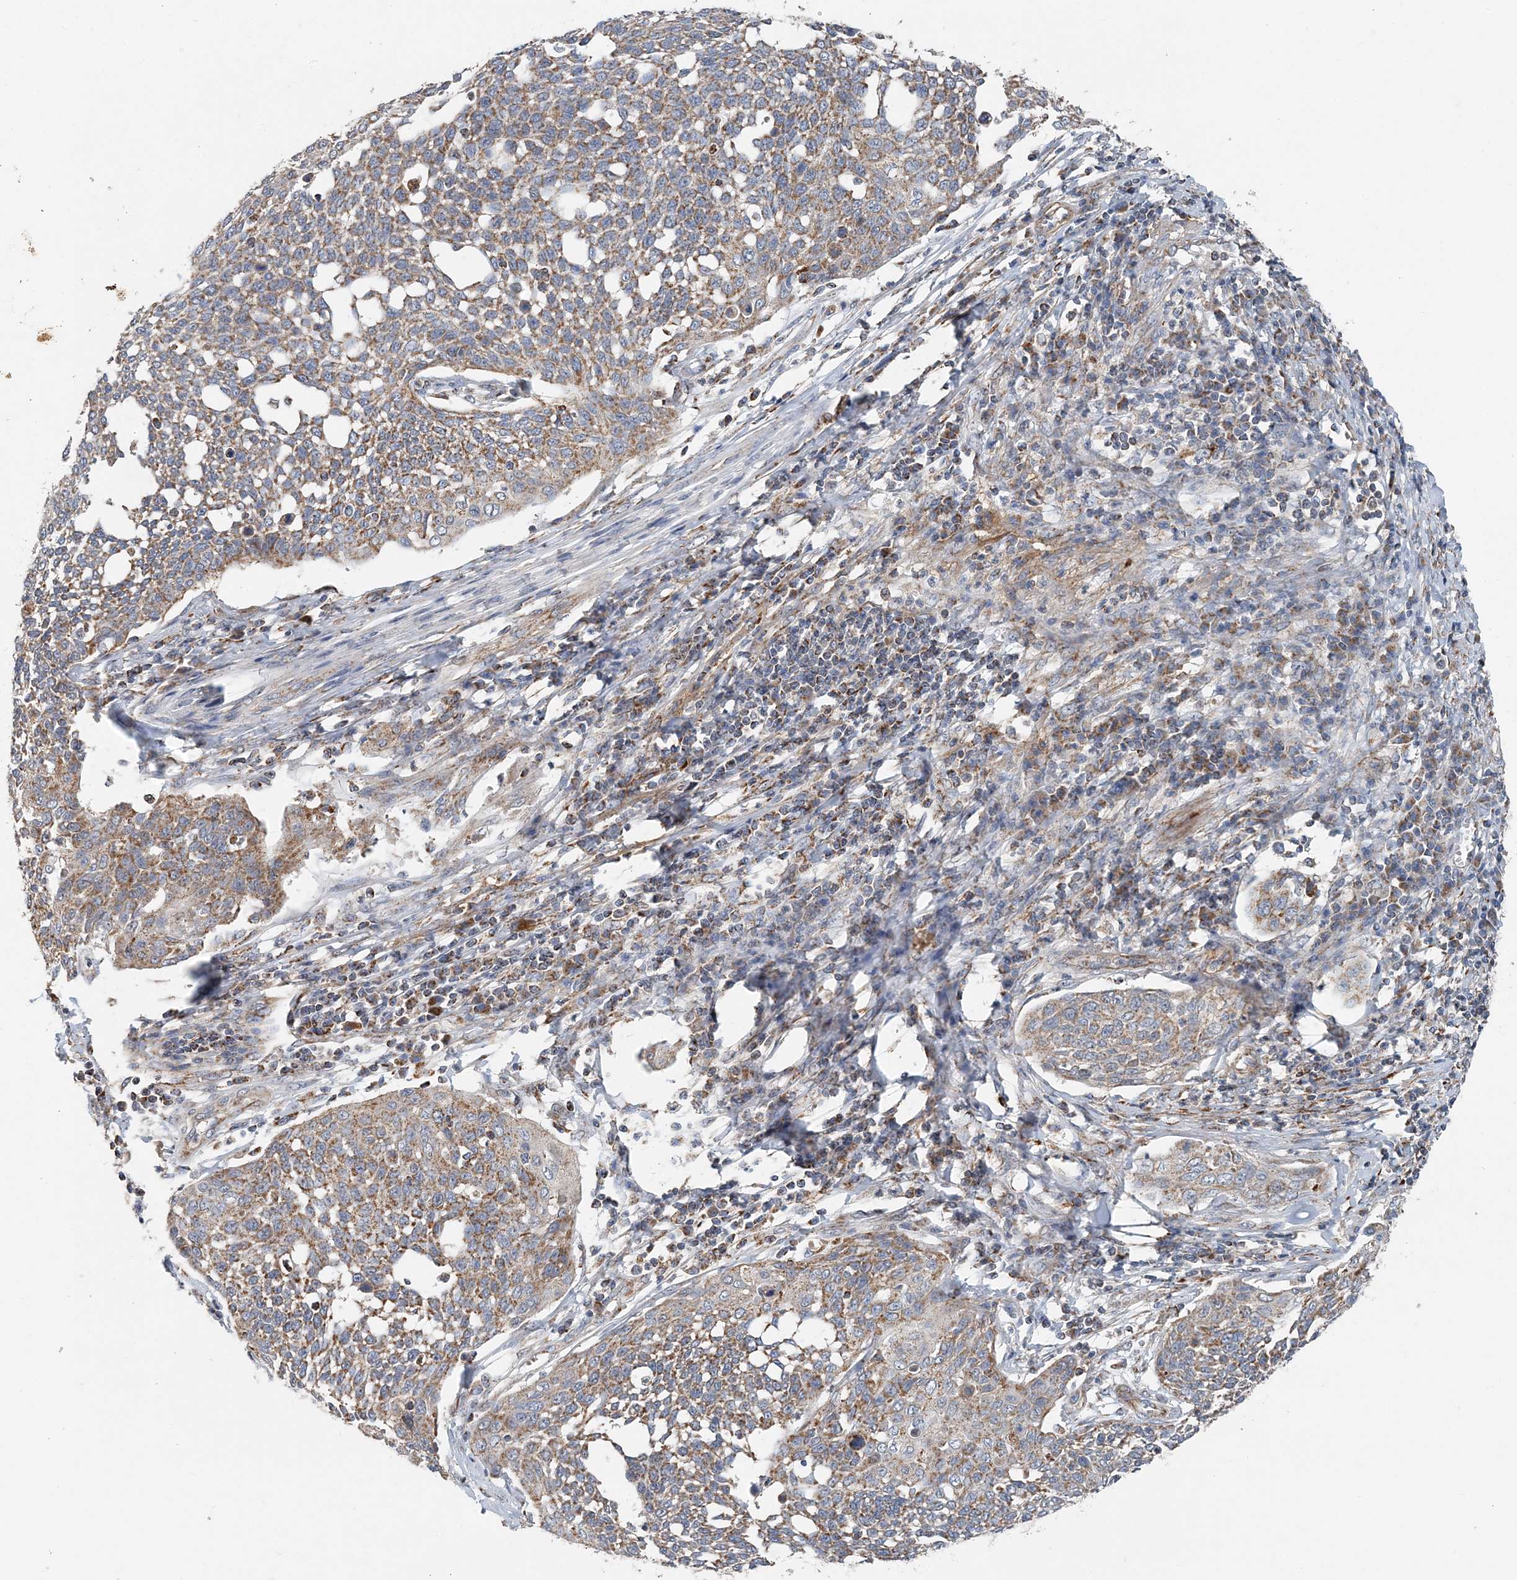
{"staining": {"intensity": "moderate", "quantity": ">75%", "location": "cytoplasmic/membranous"}, "tissue": "cervical cancer", "cell_type": "Tumor cells", "image_type": "cancer", "snomed": [{"axis": "morphology", "description": "Squamous cell carcinoma, NOS"}, {"axis": "topography", "description": "Cervix"}], "caption": "This histopathology image displays immunohistochemistry staining of squamous cell carcinoma (cervical), with medium moderate cytoplasmic/membranous staining in about >75% of tumor cells.", "gene": "SPRY2", "patient": {"sex": "female", "age": 34}}